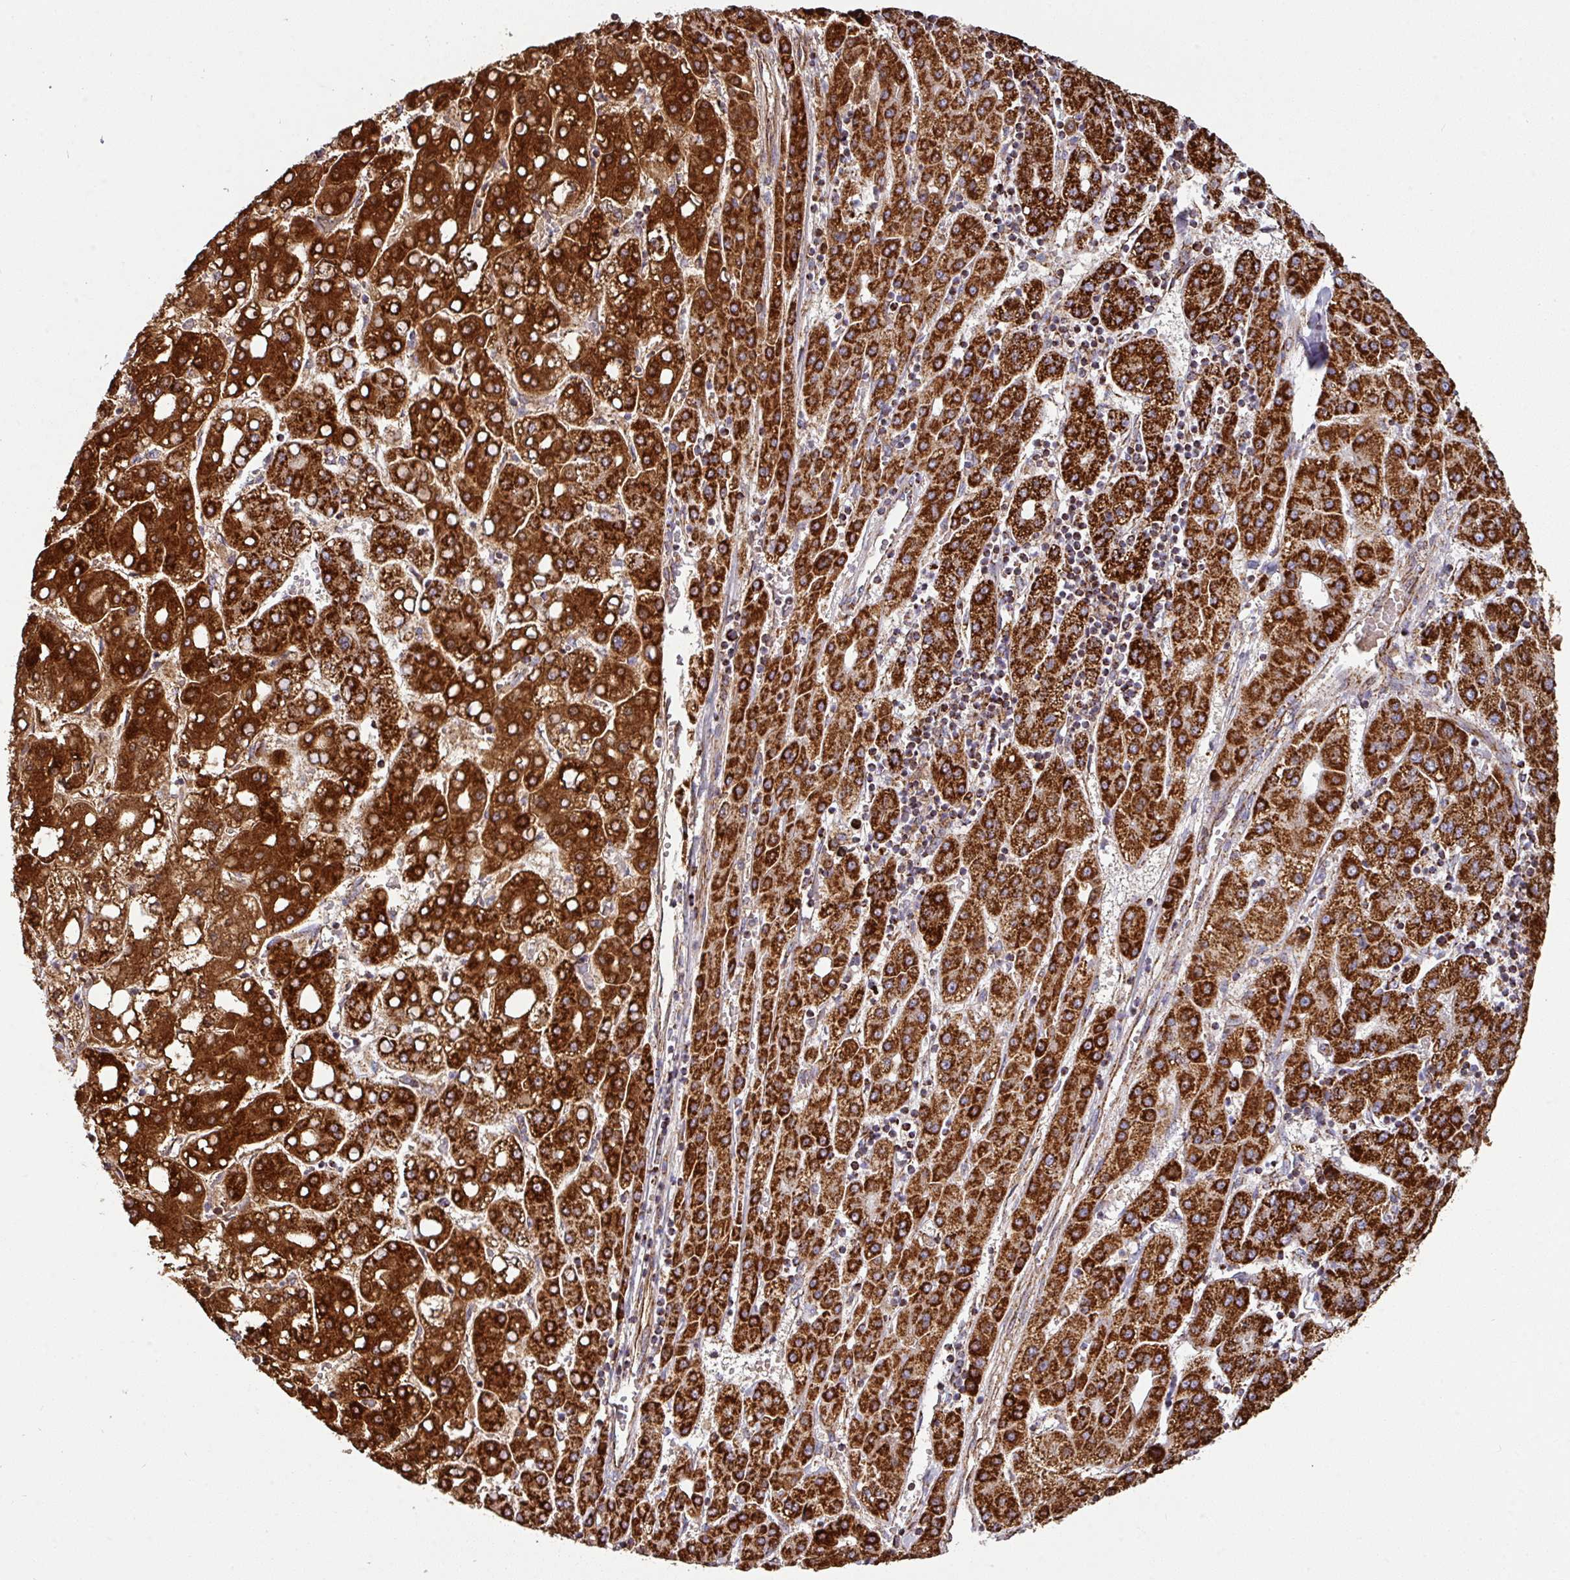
{"staining": {"intensity": "strong", "quantity": ">75%", "location": "cytoplasmic/membranous"}, "tissue": "liver cancer", "cell_type": "Tumor cells", "image_type": "cancer", "snomed": [{"axis": "morphology", "description": "Carcinoma, Hepatocellular, NOS"}, {"axis": "topography", "description": "Liver"}], "caption": "Human liver hepatocellular carcinoma stained with a protein marker exhibits strong staining in tumor cells.", "gene": "TRAP1", "patient": {"sex": "male", "age": 65}}